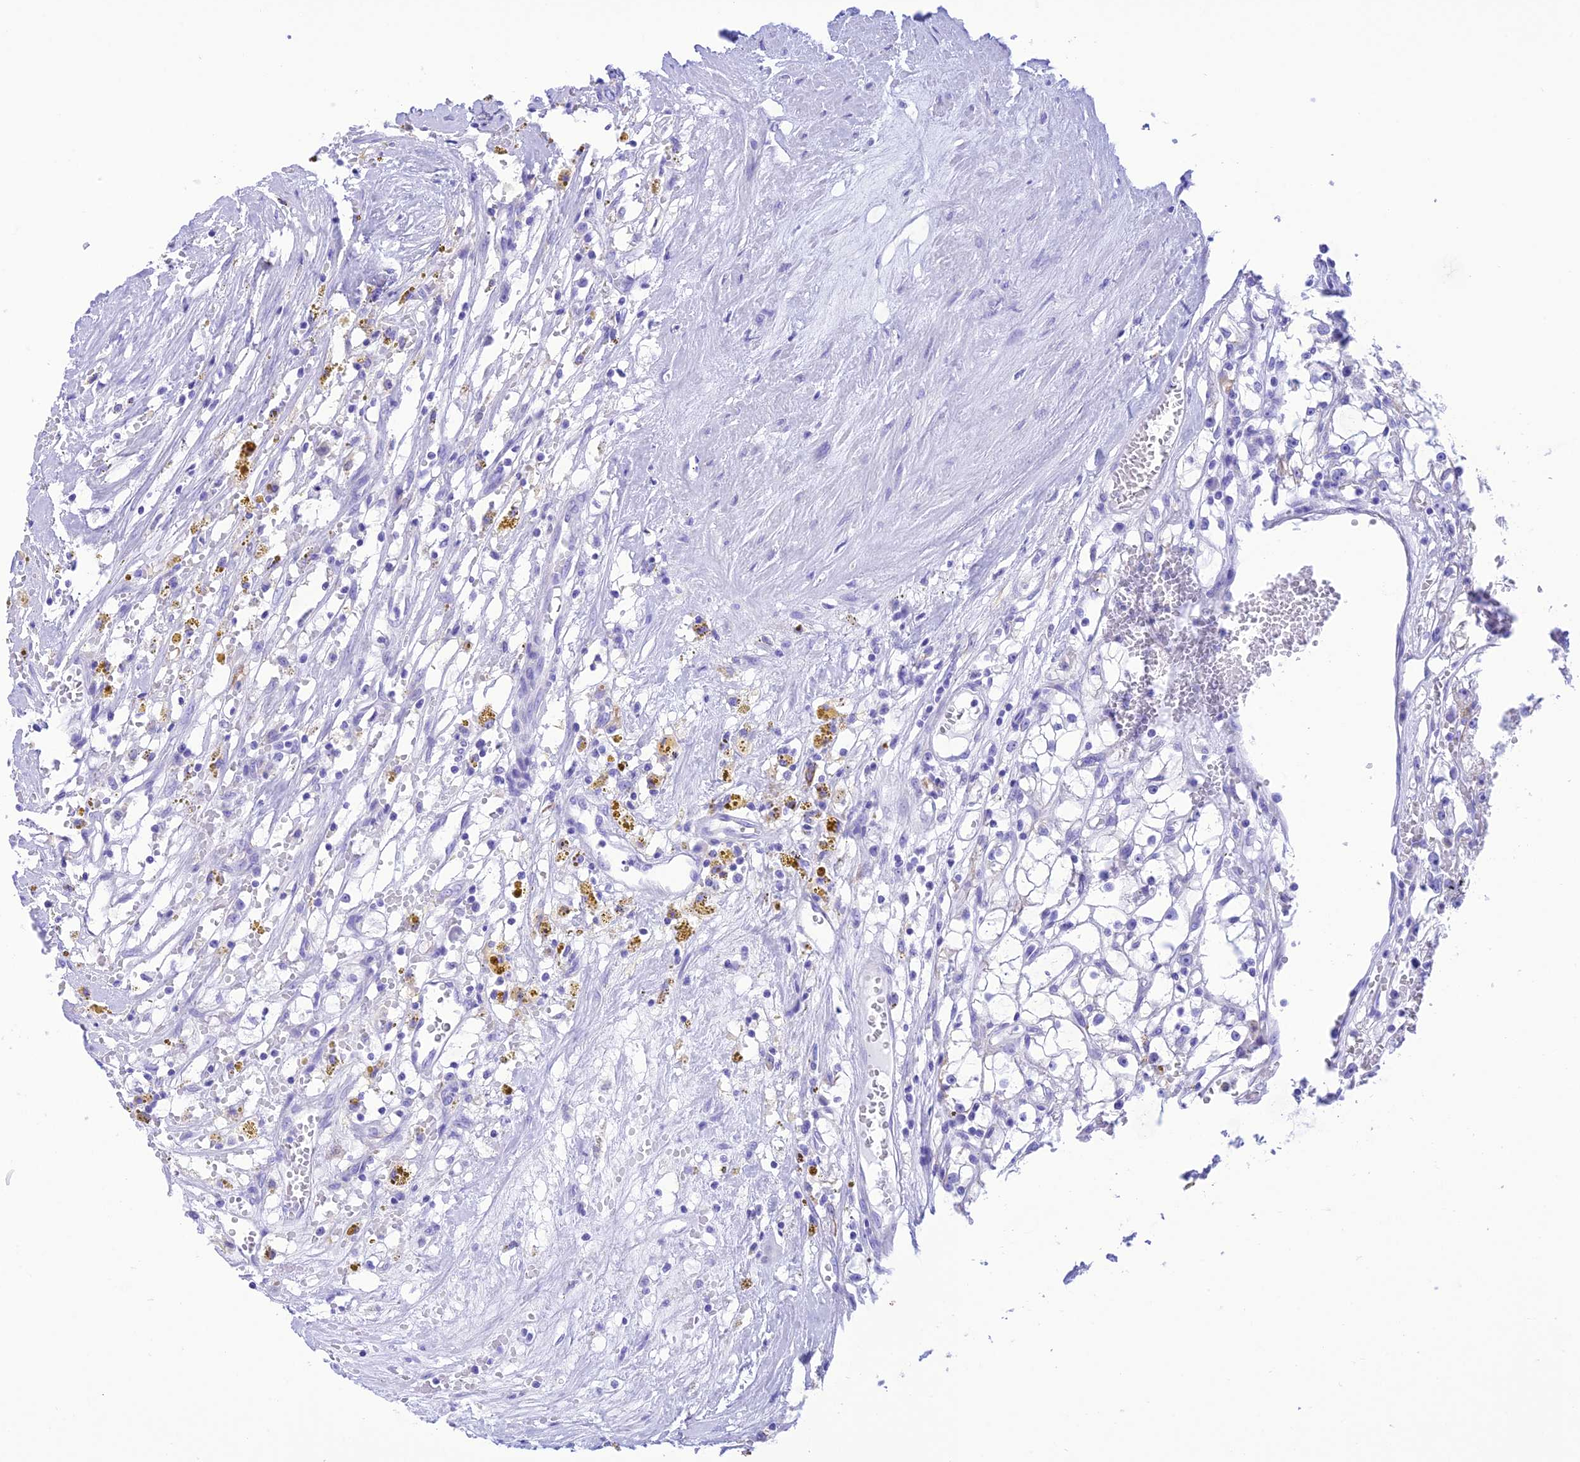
{"staining": {"intensity": "negative", "quantity": "none", "location": "none"}, "tissue": "renal cancer", "cell_type": "Tumor cells", "image_type": "cancer", "snomed": [{"axis": "morphology", "description": "Adenocarcinoma, NOS"}, {"axis": "topography", "description": "Kidney"}], "caption": "Immunohistochemistry (IHC) of renal cancer shows no expression in tumor cells. Nuclei are stained in blue.", "gene": "VPS52", "patient": {"sex": "male", "age": 56}}